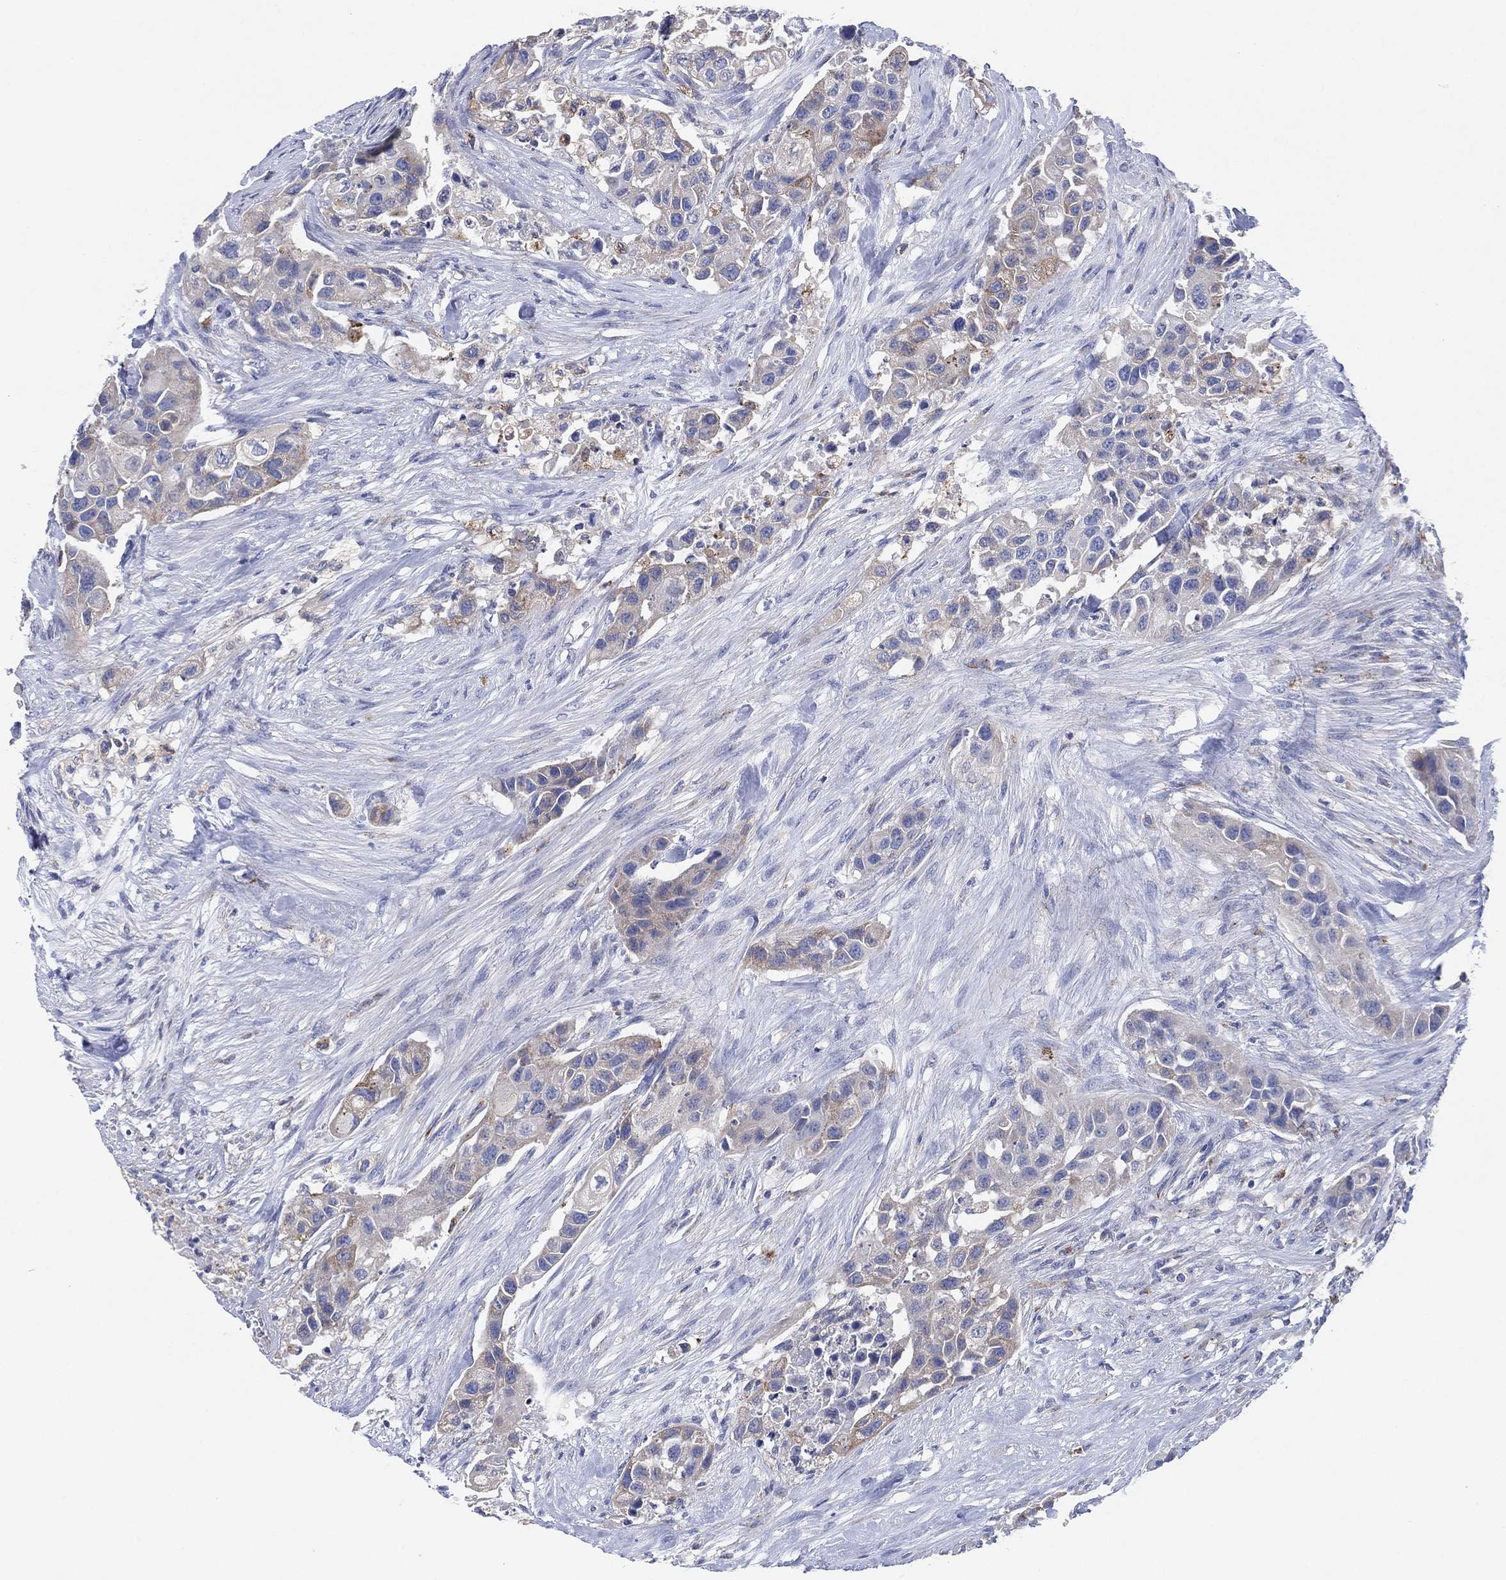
{"staining": {"intensity": "weak", "quantity": "<25%", "location": "cytoplasmic/membranous"}, "tissue": "urothelial cancer", "cell_type": "Tumor cells", "image_type": "cancer", "snomed": [{"axis": "morphology", "description": "Urothelial carcinoma, High grade"}, {"axis": "topography", "description": "Urinary bladder"}], "caption": "This is an immunohistochemistry image of human urothelial cancer. There is no positivity in tumor cells.", "gene": "GALNS", "patient": {"sex": "female", "age": 73}}